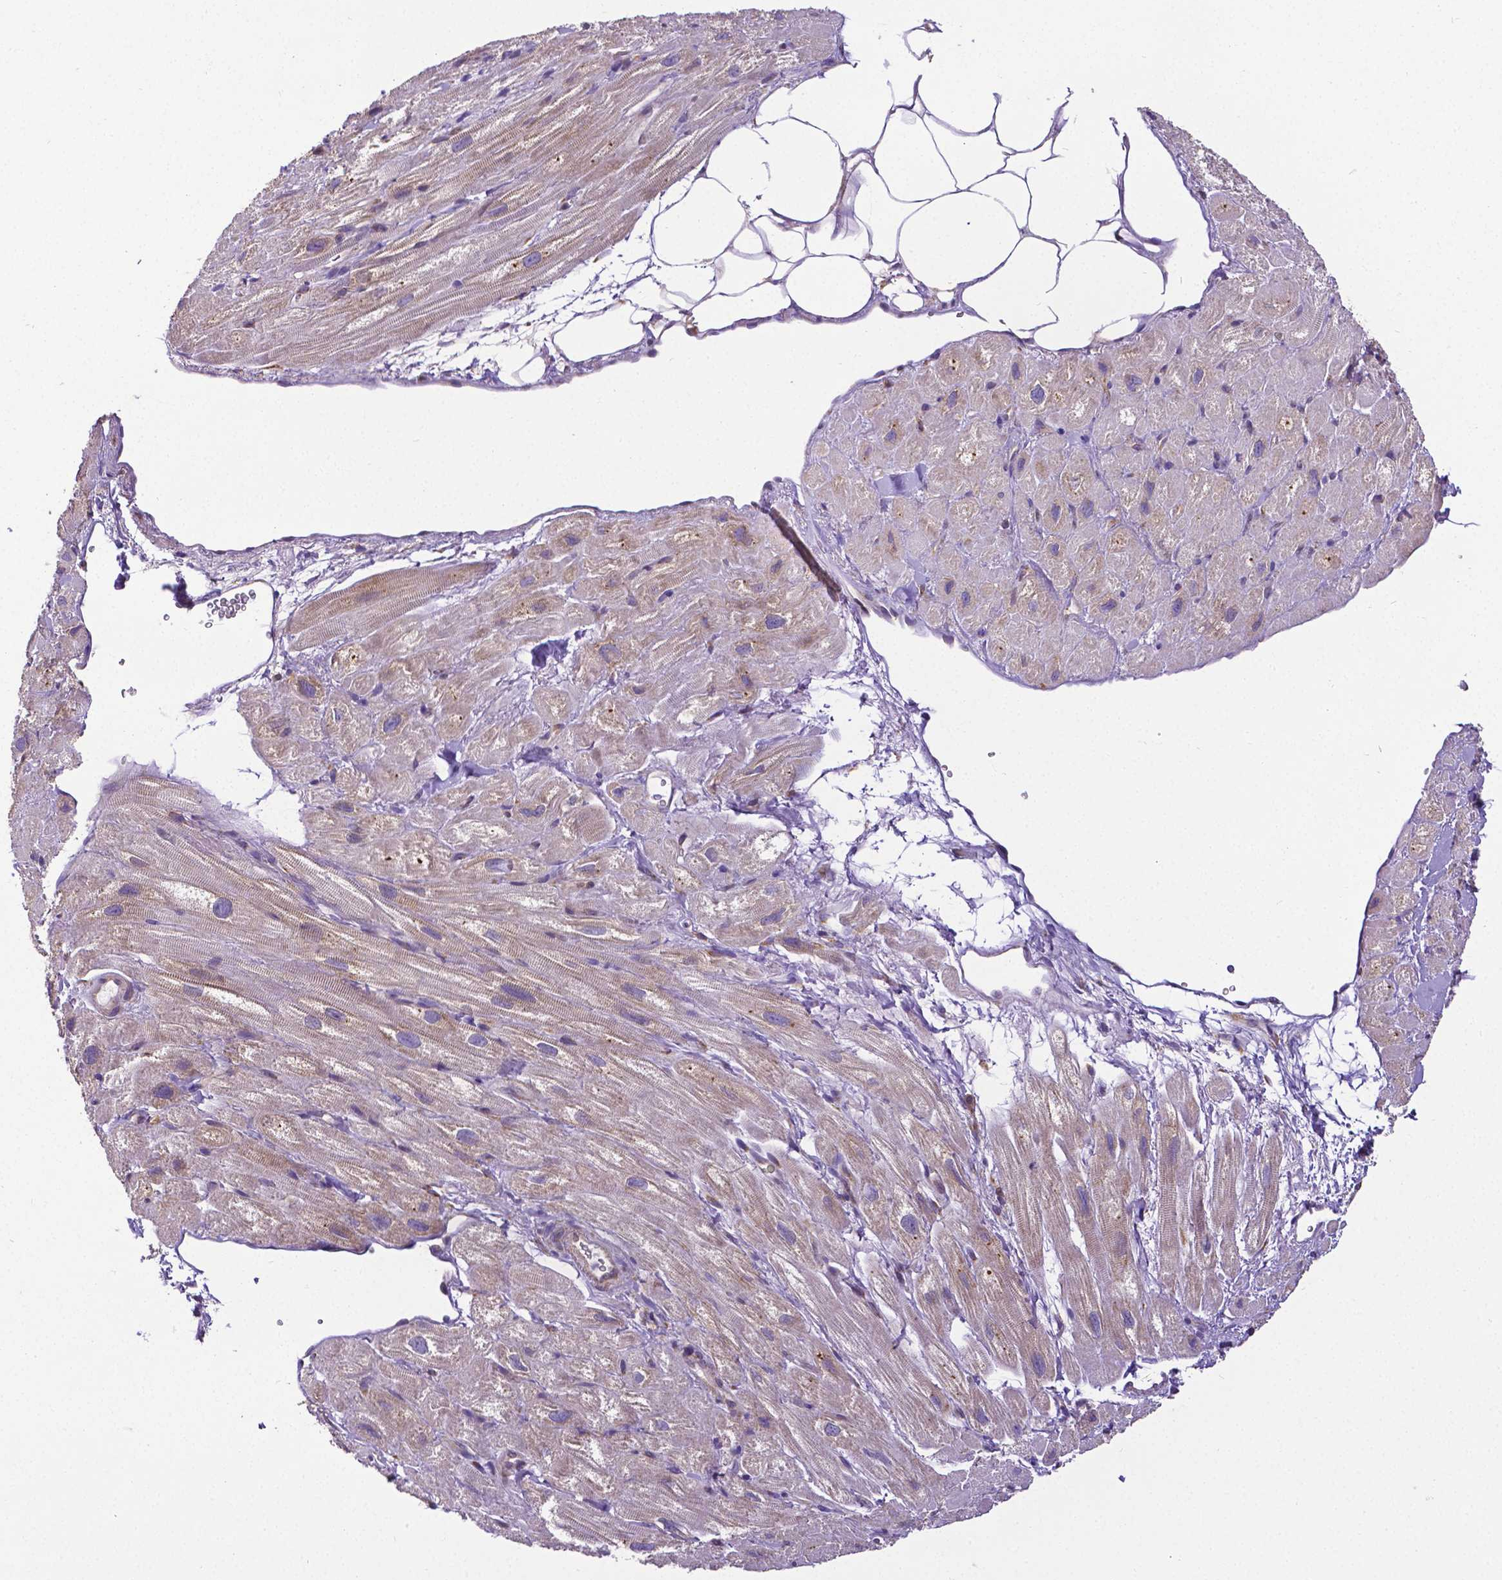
{"staining": {"intensity": "weak", "quantity": "<25%", "location": "cytoplasmic/membranous"}, "tissue": "heart muscle", "cell_type": "Cardiomyocytes", "image_type": "normal", "snomed": [{"axis": "morphology", "description": "Normal tissue, NOS"}, {"axis": "topography", "description": "Heart"}], "caption": "A high-resolution histopathology image shows IHC staining of unremarkable heart muscle, which demonstrates no significant expression in cardiomyocytes. (DAB (3,3'-diaminobenzidine) immunohistochemistry, high magnification).", "gene": "MTDH", "patient": {"sex": "female", "age": 62}}